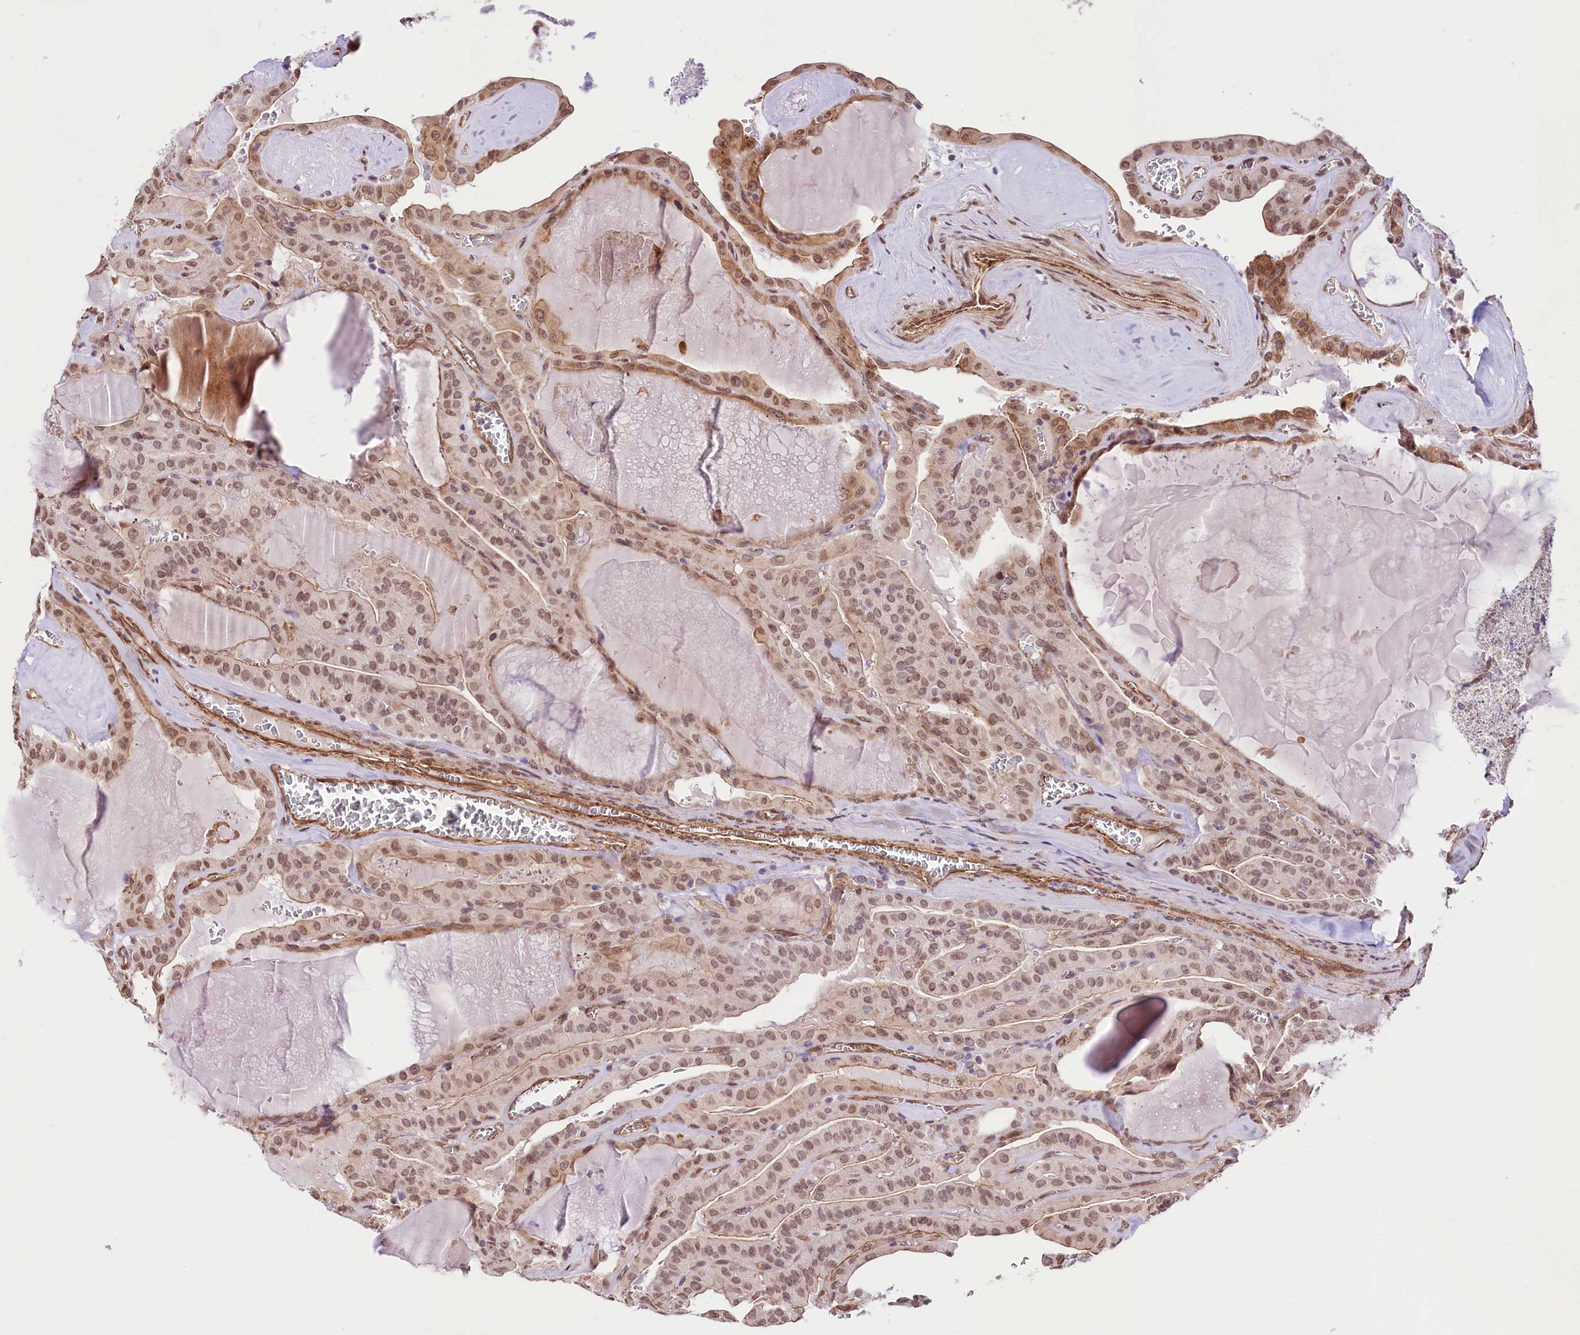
{"staining": {"intensity": "moderate", "quantity": ">75%", "location": "cytoplasmic/membranous,nuclear"}, "tissue": "thyroid cancer", "cell_type": "Tumor cells", "image_type": "cancer", "snomed": [{"axis": "morphology", "description": "Papillary adenocarcinoma, NOS"}, {"axis": "topography", "description": "Thyroid gland"}], "caption": "High-power microscopy captured an IHC micrograph of papillary adenocarcinoma (thyroid), revealing moderate cytoplasmic/membranous and nuclear positivity in about >75% of tumor cells. (DAB (3,3'-diaminobenzidine) = brown stain, brightfield microscopy at high magnification).", "gene": "ST7", "patient": {"sex": "male", "age": 52}}